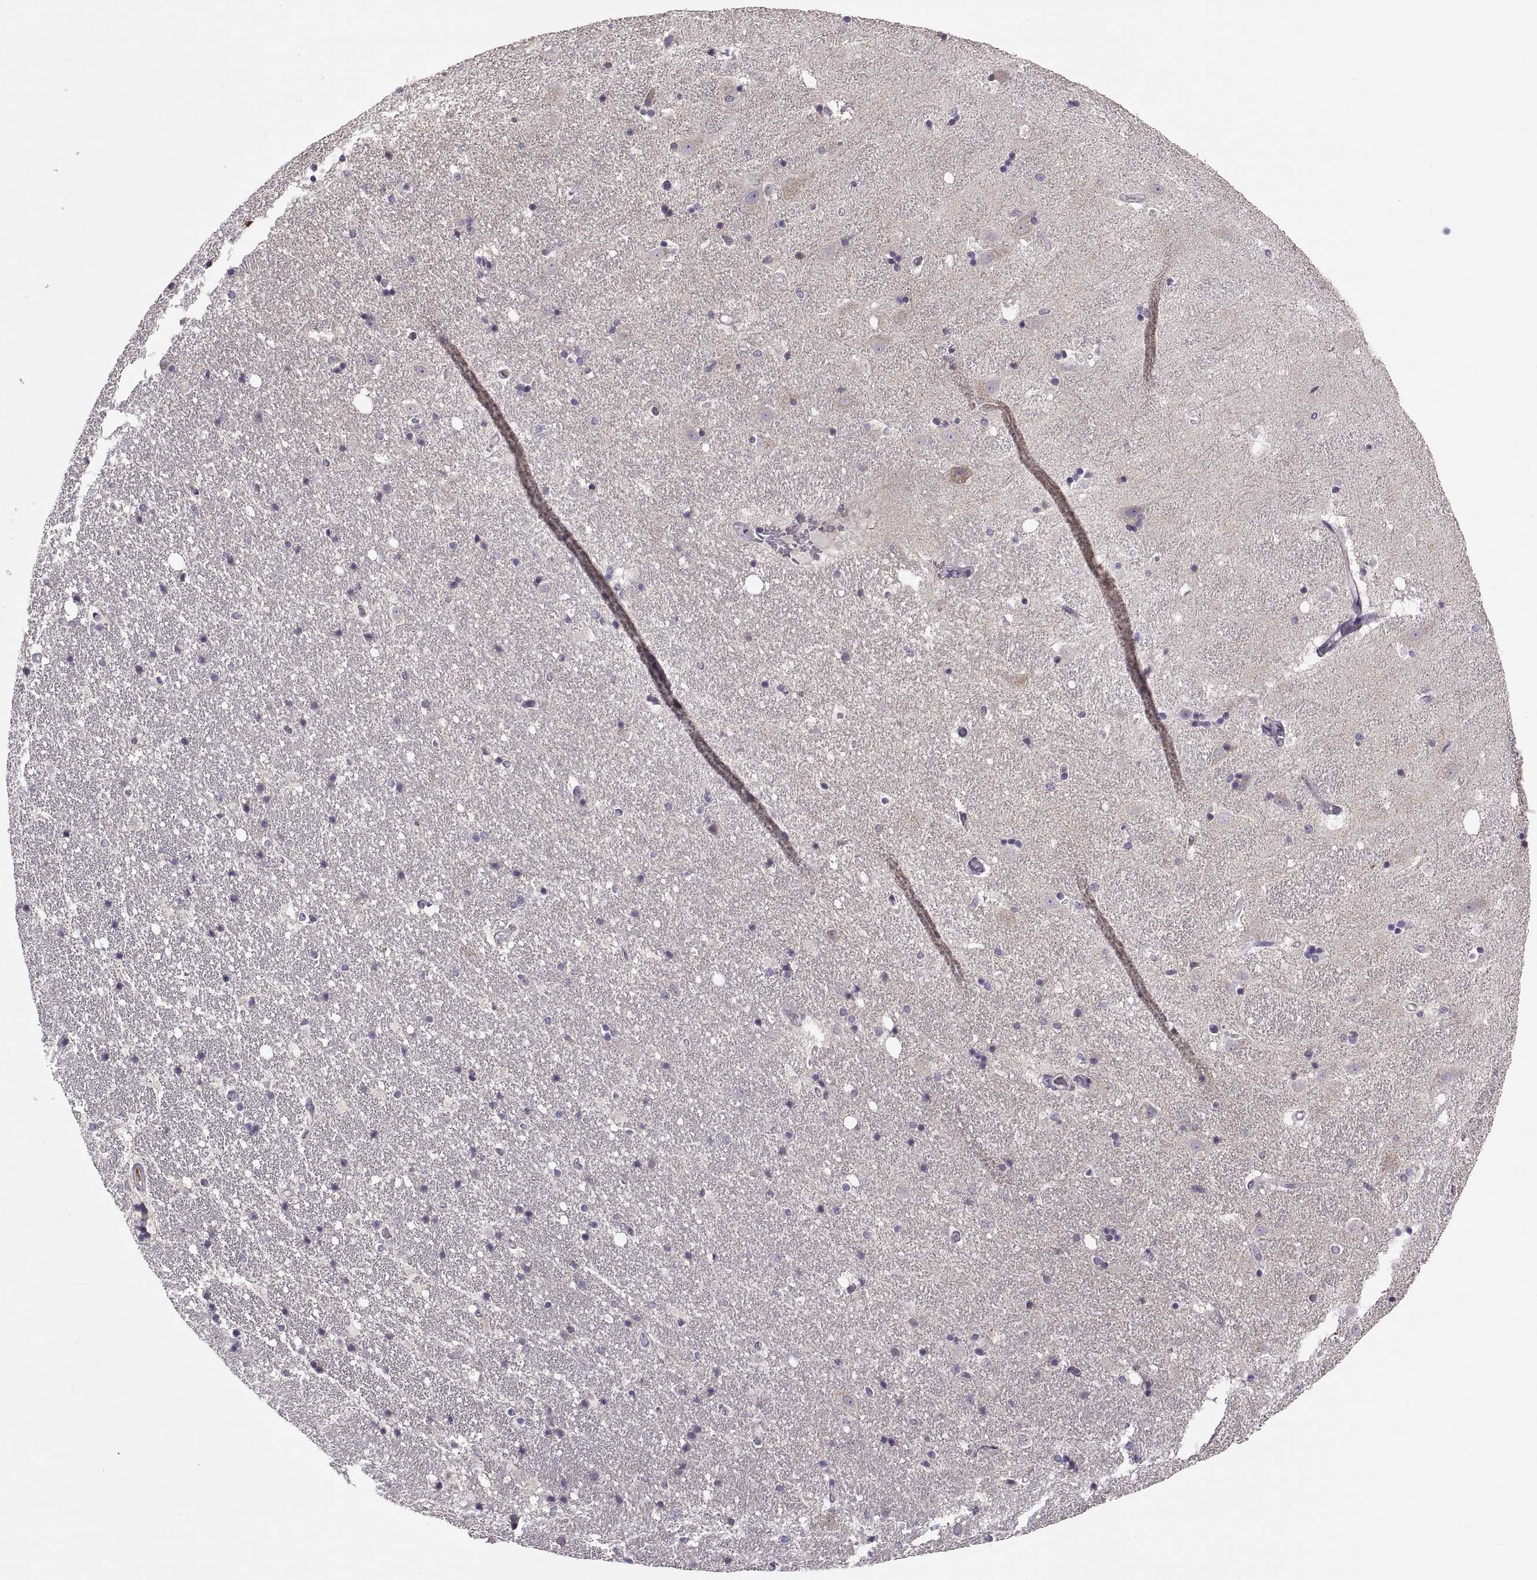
{"staining": {"intensity": "negative", "quantity": "none", "location": "none"}, "tissue": "hippocampus", "cell_type": "Glial cells", "image_type": "normal", "snomed": [{"axis": "morphology", "description": "Normal tissue, NOS"}, {"axis": "topography", "description": "Hippocampus"}], "caption": "Glial cells show no significant expression in unremarkable hippocampus. (IHC, brightfield microscopy, high magnification).", "gene": "ACSBG2", "patient": {"sex": "male", "age": 49}}